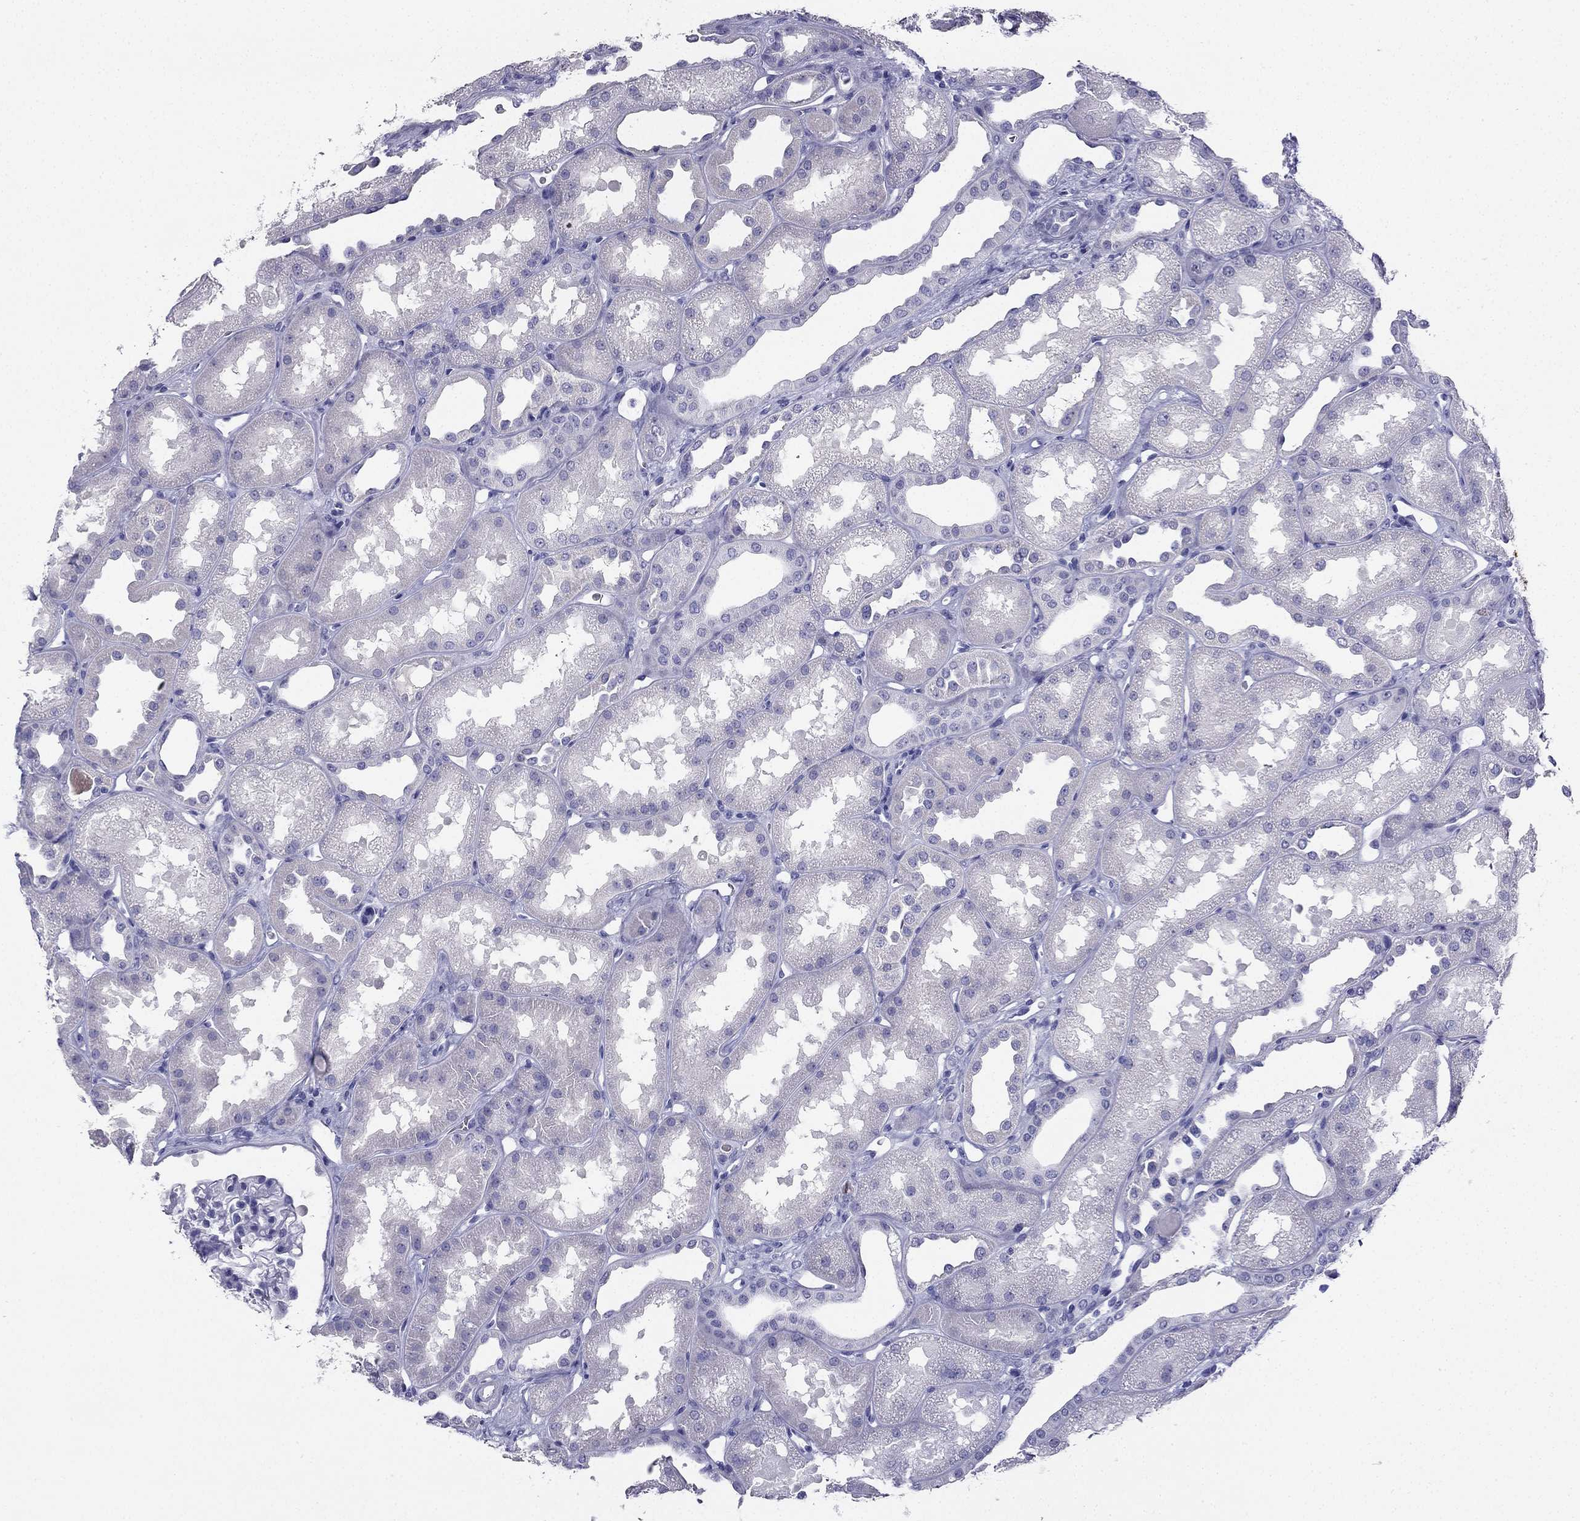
{"staining": {"intensity": "negative", "quantity": "none", "location": "none"}, "tissue": "kidney", "cell_type": "Cells in glomeruli", "image_type": "normal", "snomed": [{"axis": "morphology", "description": "Normal tissue, NOS"}, {"axis": "topography", "description": "Kidney"}], "caption": "Immunohistochemistry photomicrograph of normal kidney: human kidney stained with DAB demonstrates no significant protein expression in cells in glomeruli. (DAB IHC visualized using brightfield microscopy, high magnification).", "gene": "NPTX1", "patient": {"sex": "male", "age": 61}}